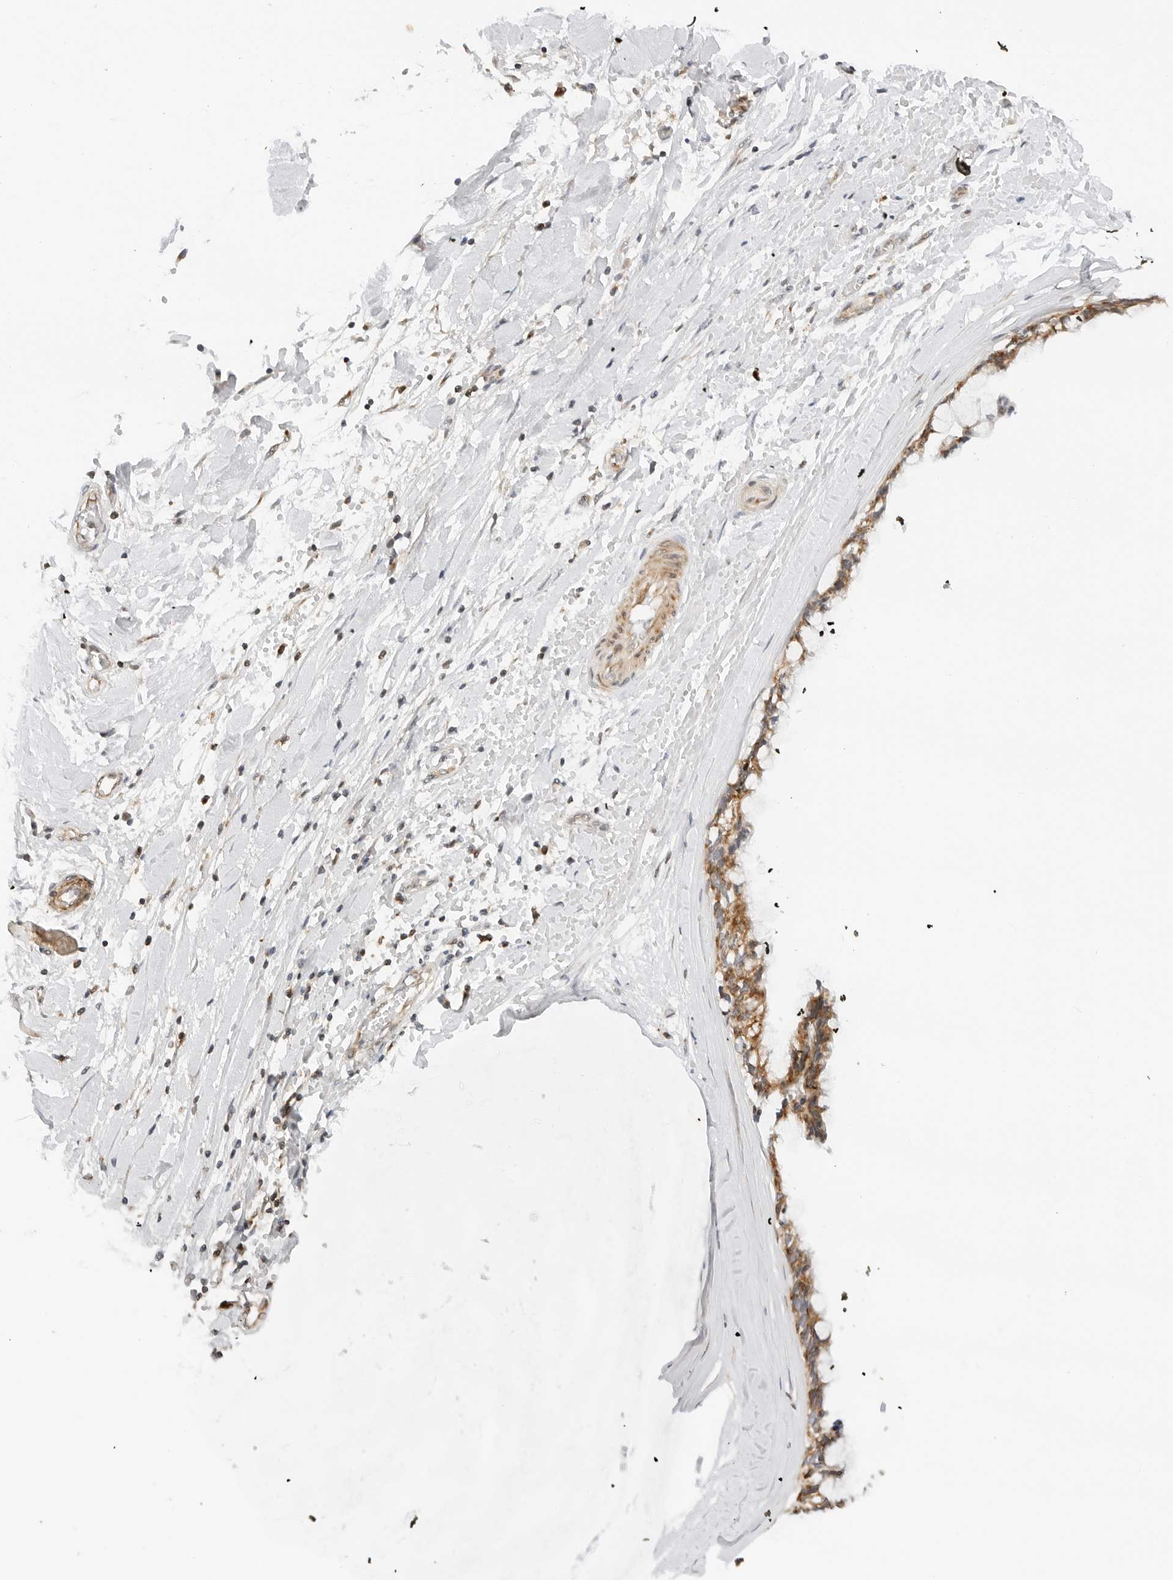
{"staining": {"intensity": "moderate", "quantity": ">75%", "location": "cytoplasmic/membranous"}, "tissue": "ovarian cancer", "cell_type": "Tumor cells", "image_type": "cancer", "snomed": [{"axis": "morphology", "description": "Cystadenocarcinoma, mucinous, NOS"}, {"axis": "topography", "description": "Ovary"}], "caption": "The histopathology image exhibits immunohistochemical staining of ovarian cancer (mucinous cystadenocarcinoma). There is moderate cytoplasmic/membranous staining is appreciated in about >75% of tumor cells.", "gene": "DYRK4", "patient": {"sex": "female", "age": 39}}